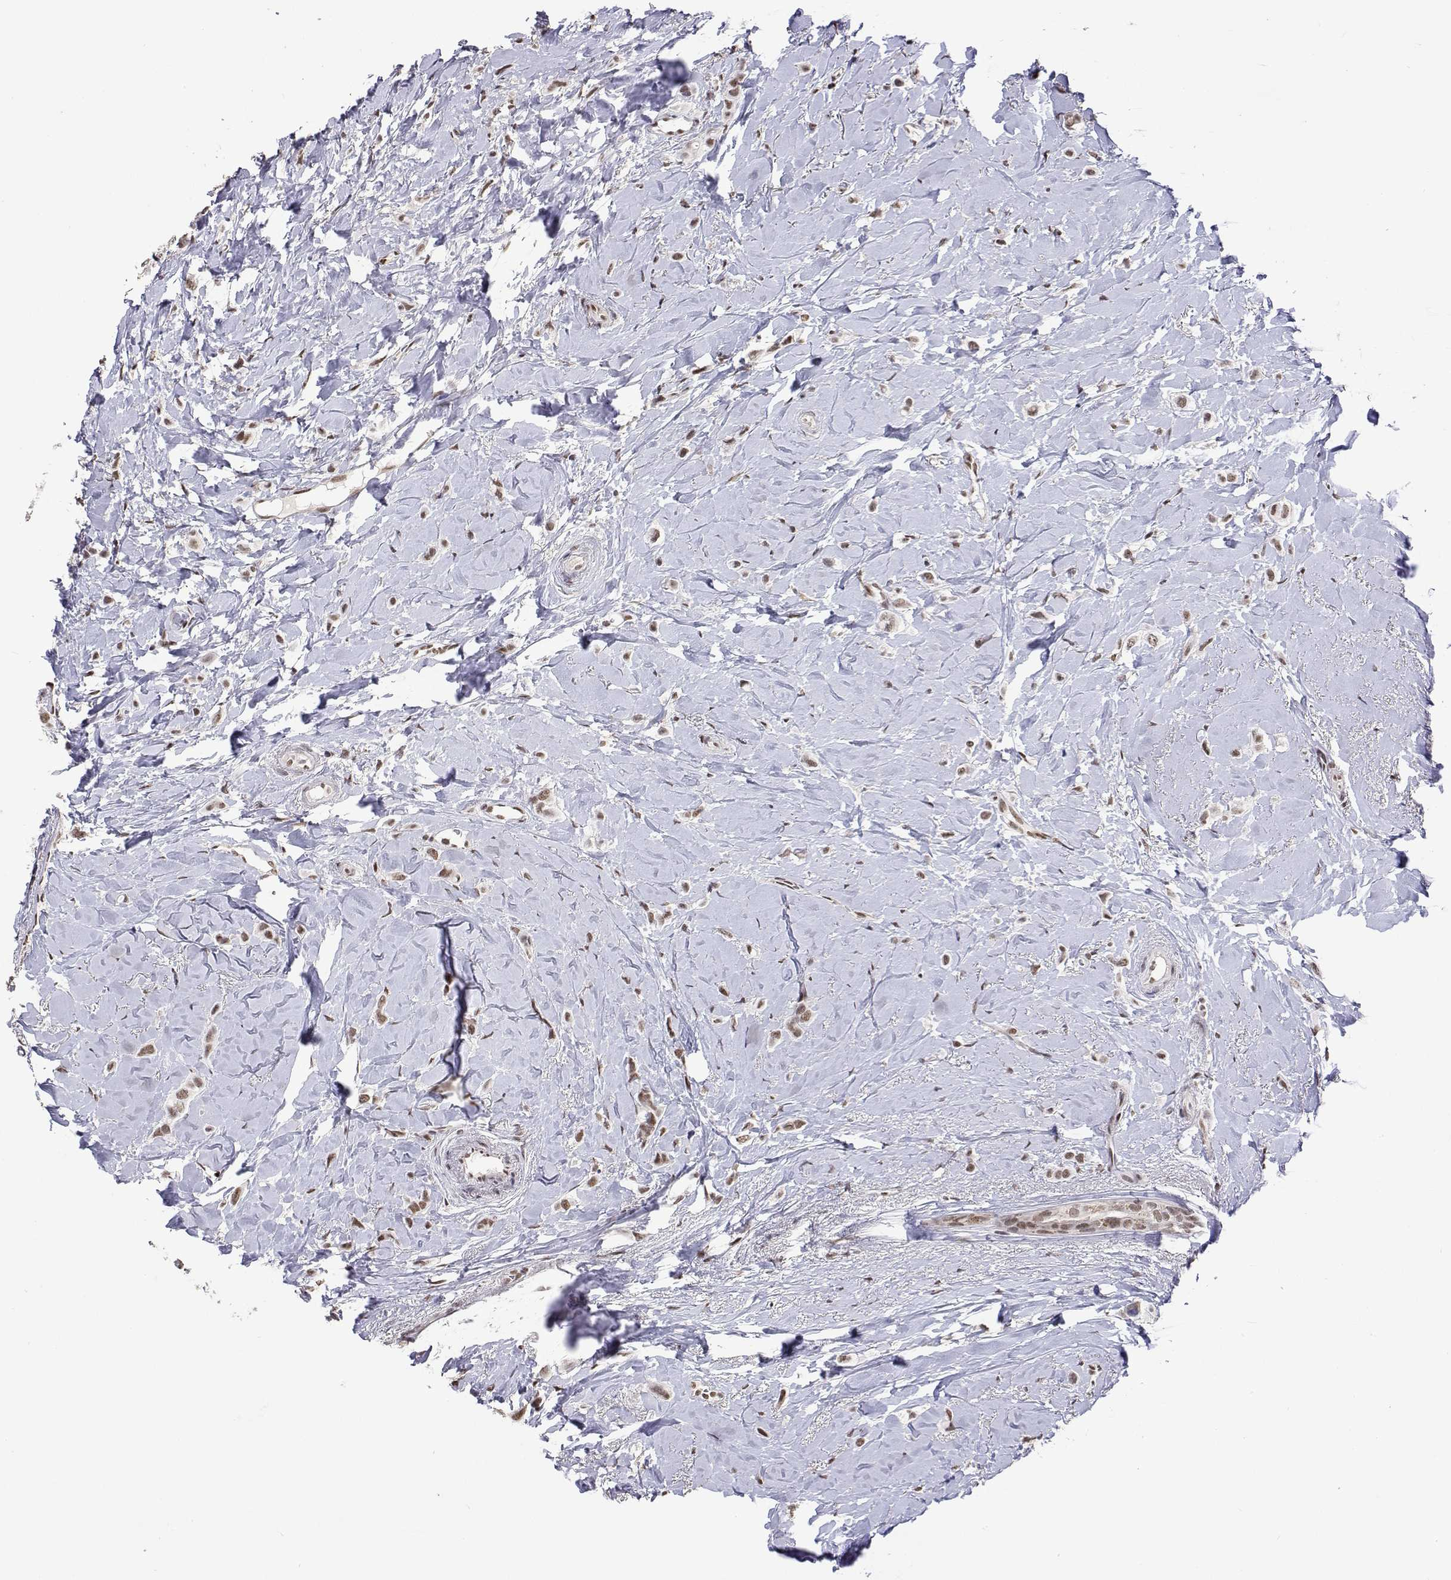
{"staining": {"intensity": "weak", "quantity": ">75%", "location": "nuclear"}, "tissue": "breast cancer", "cell_type": "Tumor cells", "image_type": "cancer", "snomed": [{"axis": "morphology", "description": "Lobular carcinoma"}, {"axis": "topography", "description": "Breast"}], "caption": "Immunohistochemical staining of breast cancer displays weak nuclear protein expression in approximately >75% of tumor cells.", "gene": "HNRNPA0", "patient": {"sex": "female", "age": 66}}